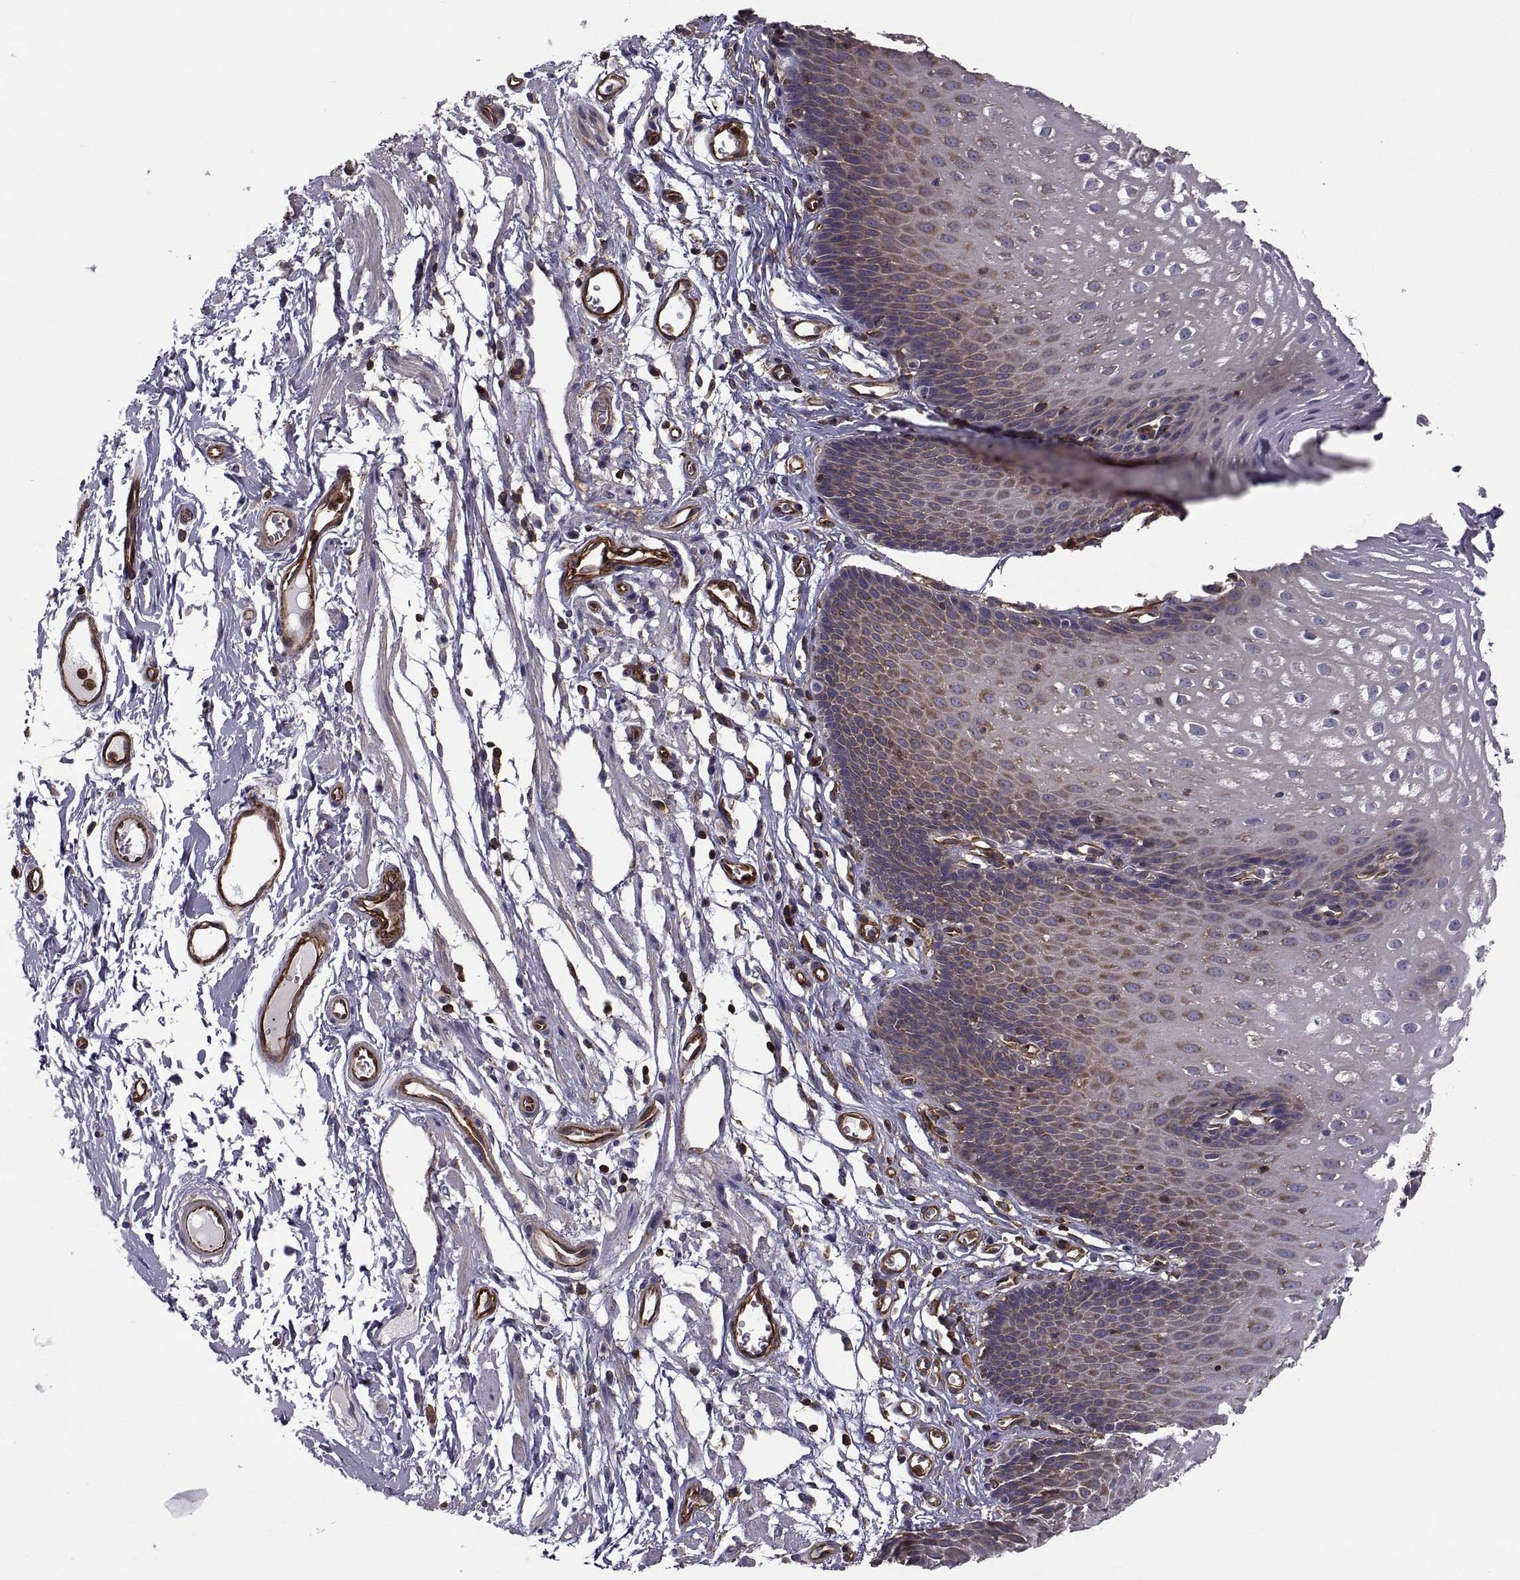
{"staining": {"intensity": "strong", "quantity": "<25%", "location": "cytoplasmic/membranous"}, "tissue": "esophagus", "cell_type": "Squamous epithelial cells", "image_type": "normal", "snomed": [{"axis": "morphology", "description": "Normal tissue, NOS"}, {"axis": "topography", "description": "Esophagus"}], "caption": "Human esophagus stained with a brown dye displays strong cytoplasmic/membranous positive expression in about <25% of squamous epithelial cells.", "gene": "MYH9", "patient": {"sex": "male", "age": 72}}